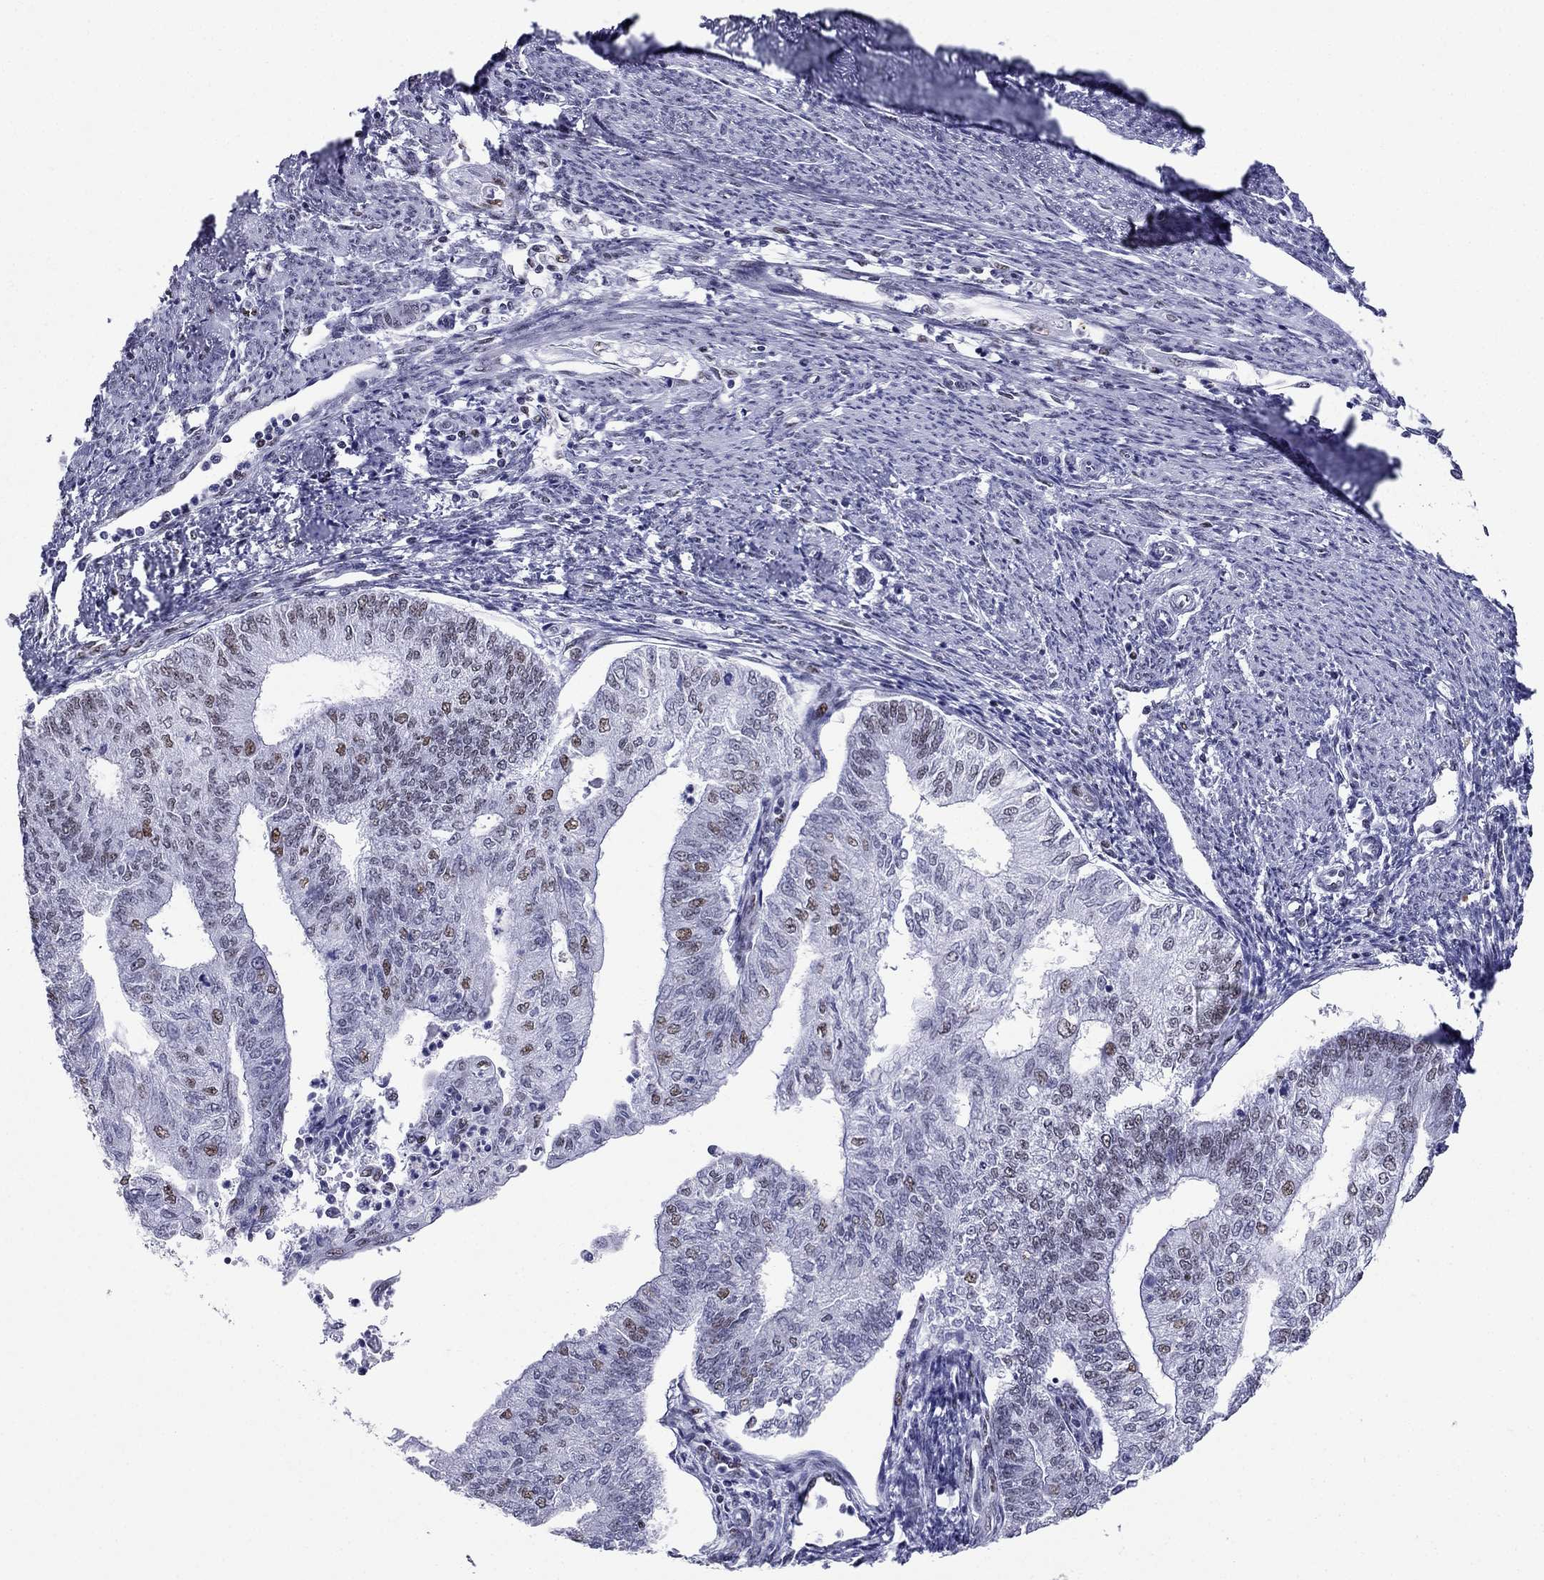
{"staining": {"intensity": "moderate", "quantity": "<25%", "location": "nuclear"}, "tissue": "endometrial cancer", "cell_type": "Tumor cells", "image_type": "cancer", "snomed": [{"axis": "morphology", "description": "Adenocarcinoma, NOS"}, {"axis": "topography", "description": "Endometrium"}], "caption": "High-magnification brightfield microscopy of endometrial cancer (adenocarcinoma) stained with DAB (3,3'-diaminobenzidine) (brown) and counterstained with hematoxylin (blue). tumor cells exhibit moderate nuclear expression is present in approximately<25% of cells.", "gene": "PPM1G", "patient": {"sex": "female", "age": 59}}